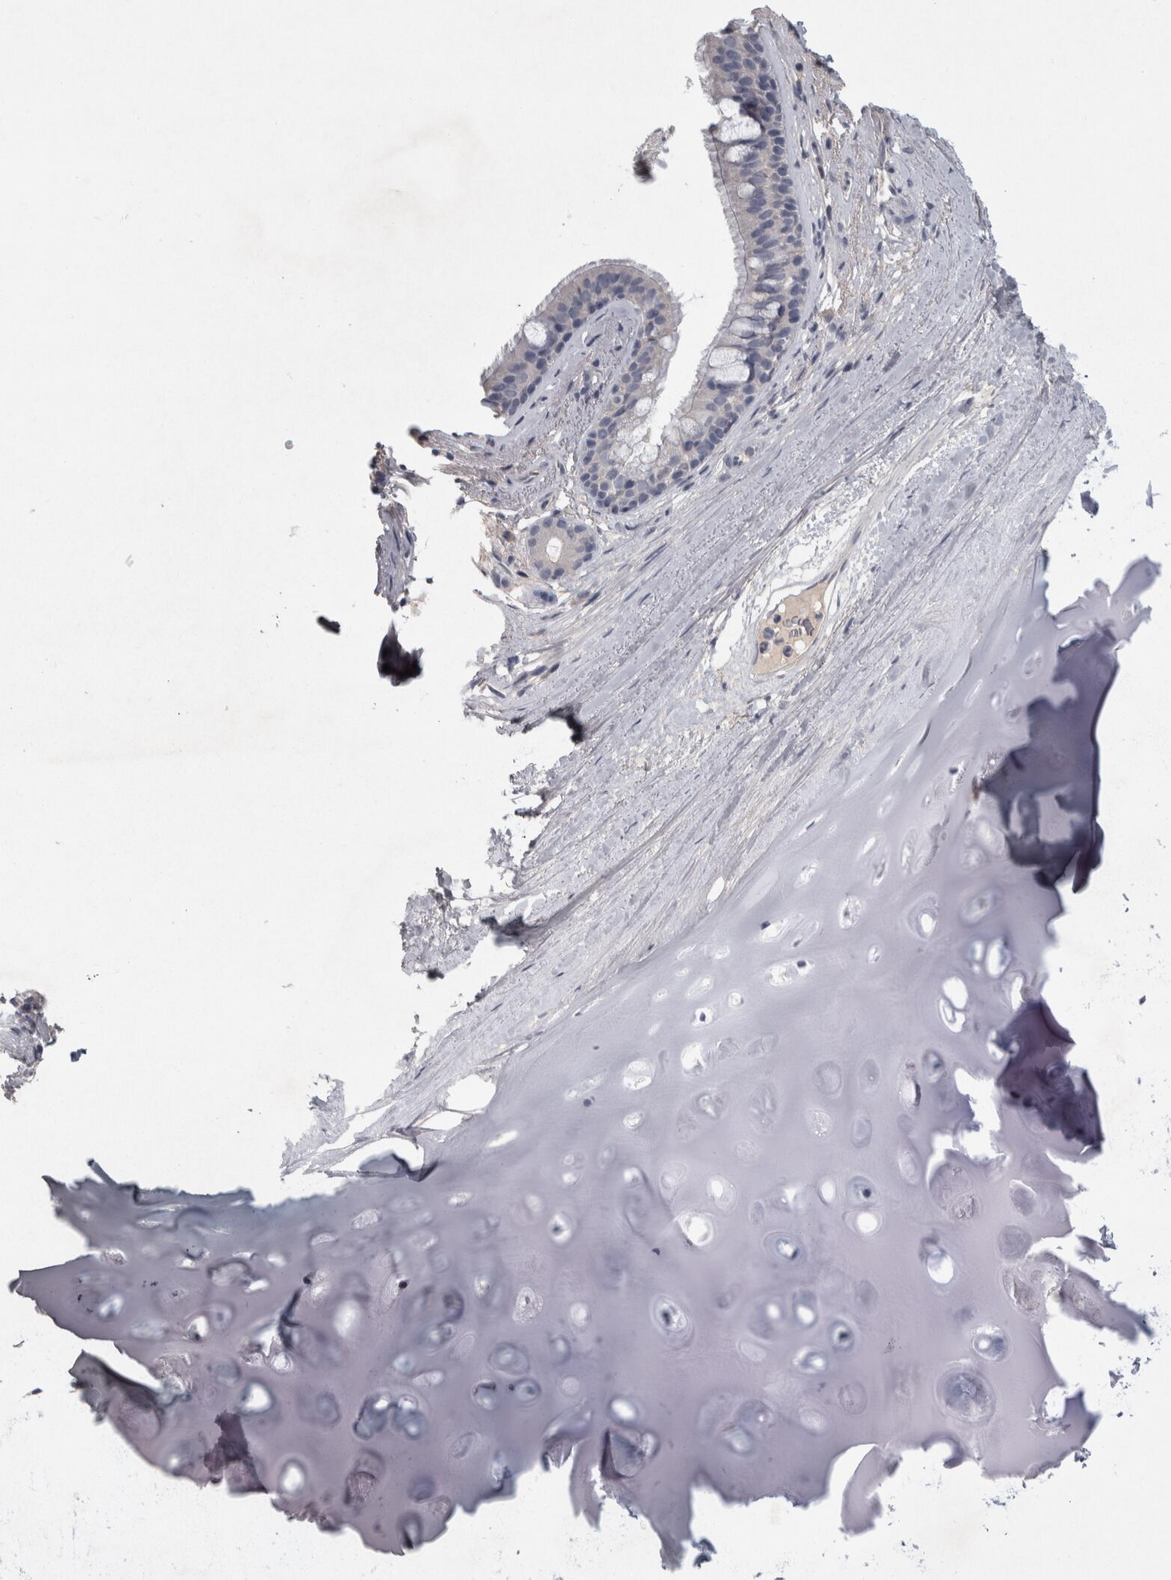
{"staining": {"intensity": "negative", "quantity": "none", "location": "none"}, "tissue": "bronchus", "cell_type": "Respiratory epithelial cells", "image_type": "normal", "snomed": [{"axis": "morphology", "description": "Normal tissue, NOS"}, {"axis": "topography", "description": "Cartilage tissue"}], "caption": "Benign bronchus was stained to show a protein in brown. There is no significant positivity in respiratory epithelial cells. (Brightfield microscopy of DAB (3,3'-diaminobenzidine) IHC at high magnification).", "gene": "ENPP7", "patient": {"sex": "female", "age": 63}}